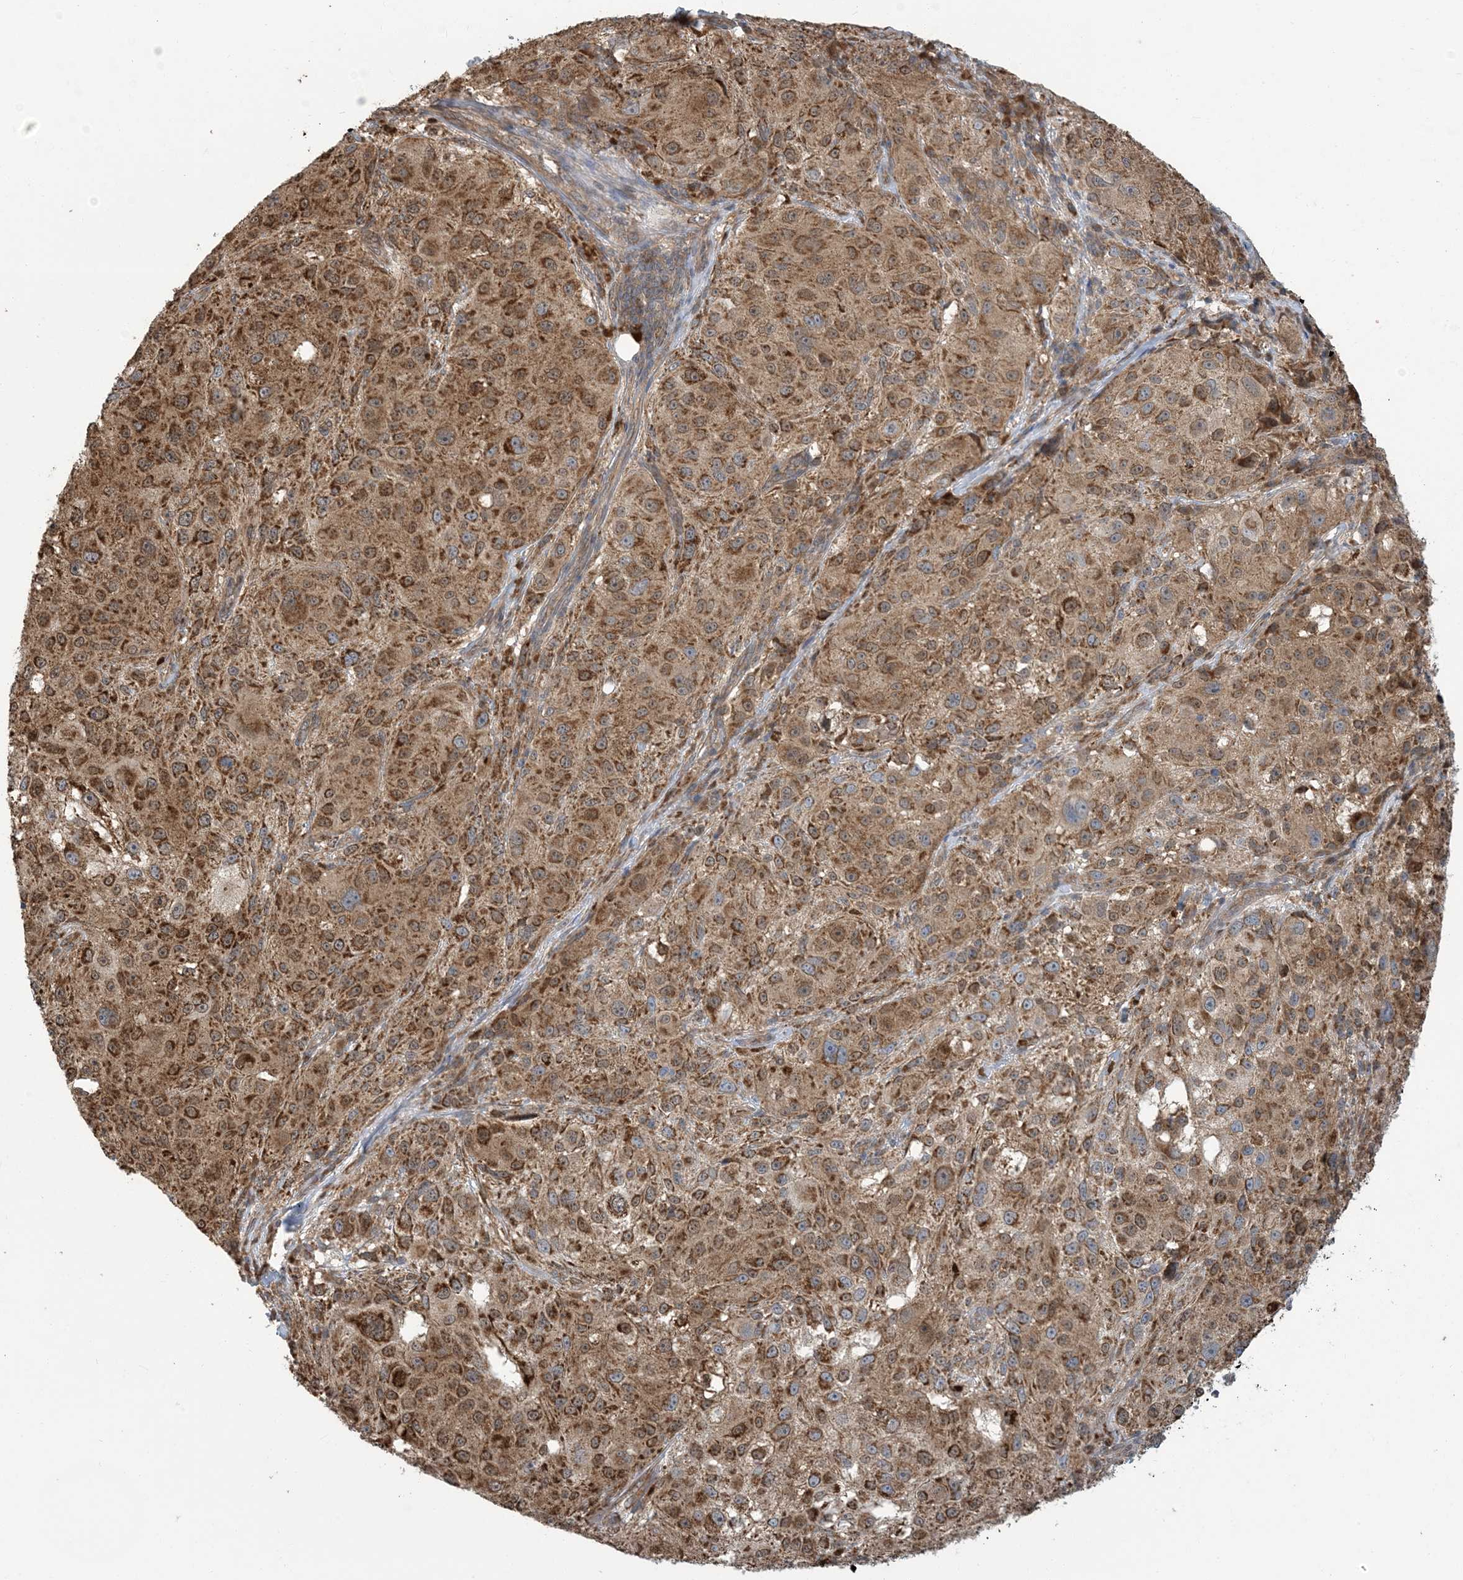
{"staining": {"intensity": "moderate", "quantity": ">75%", "location": "cytoplasmic/membranous"}, "tissue": "melanoma", "cell_type": "Tumor cells", "image_type": "cancer", "snomed": [{"axis": "morphology", "description": "Necrosis, NOS"}, {"axis": "morphology", "description": "Malignant melanoma, NOS"}, {"axis": "topography", "description": "Skin"}], "caption": "Immunohistochemistry (IHC) image of neoplastic tissue: human malignant melanoma stained using IHC displays medium levels of moderate protein expression localized specifically in the cytoplasmic/membranous of tumor cells, appearing as a cytoplasmic/membranous brown color.", "gene": "ERI2", "patient": {"sex": "female", "age": 87}}